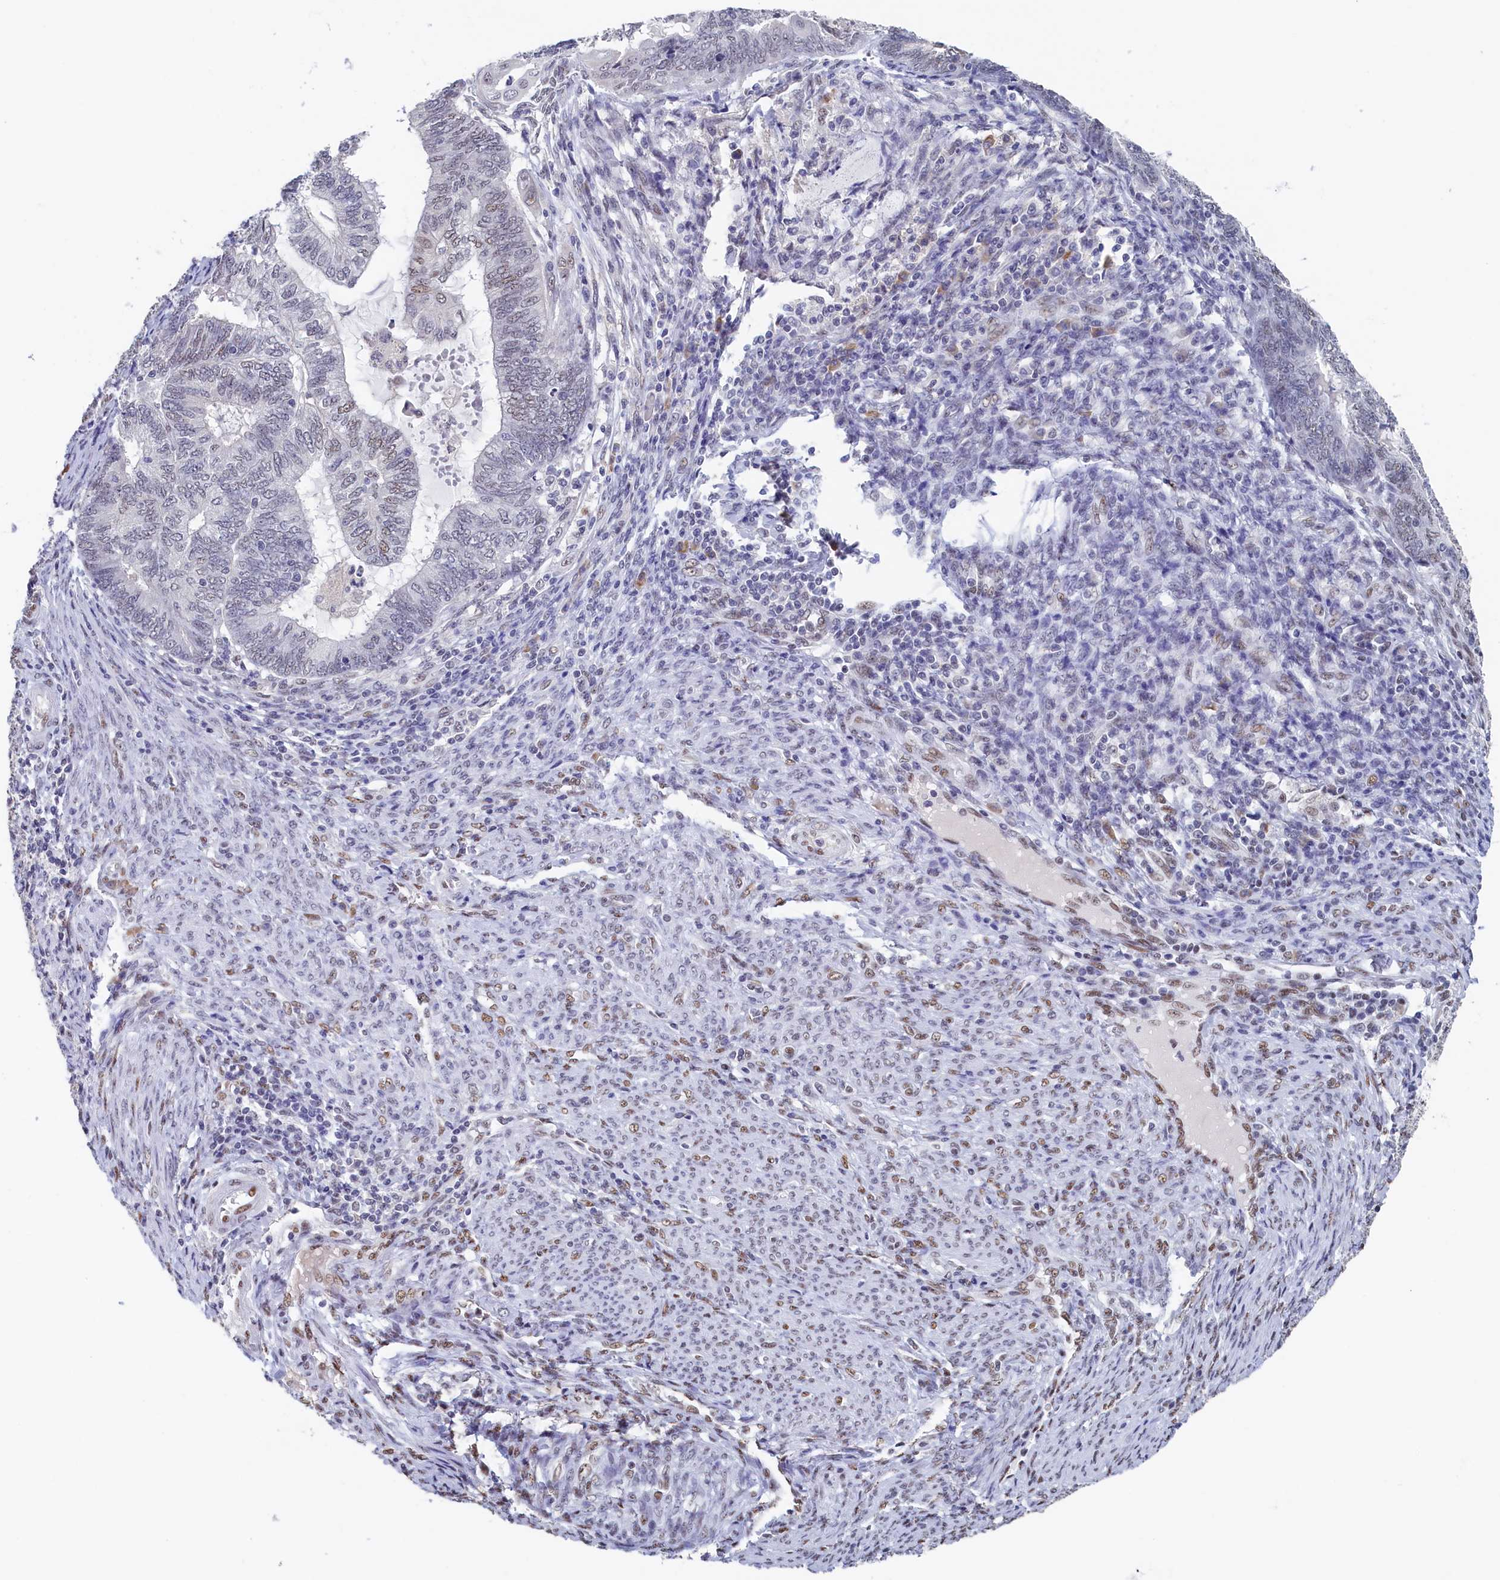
{"staining": {"intensity": "moderate", "quantity": "<25%", "location": "nuclear"}, "tissue": "endometrial cancer", "cell_type": "Tumor cells", "image_type": "cancer", "snomed": [{"axis": "morphology", "description": "Adenocarcinoma, NOS"}, {"axis": "topography", "description": "Uterus"}, {"axis": "topography", "description": "Endometrium"}], "caption": "Endometrial cancer was stained to show a protein in brown. There is low levels of moderate nuclear positivity in about <25% of tumor cells.", "gene": "MOSPD3", "patient": {"sex": "female", "age": 70}}